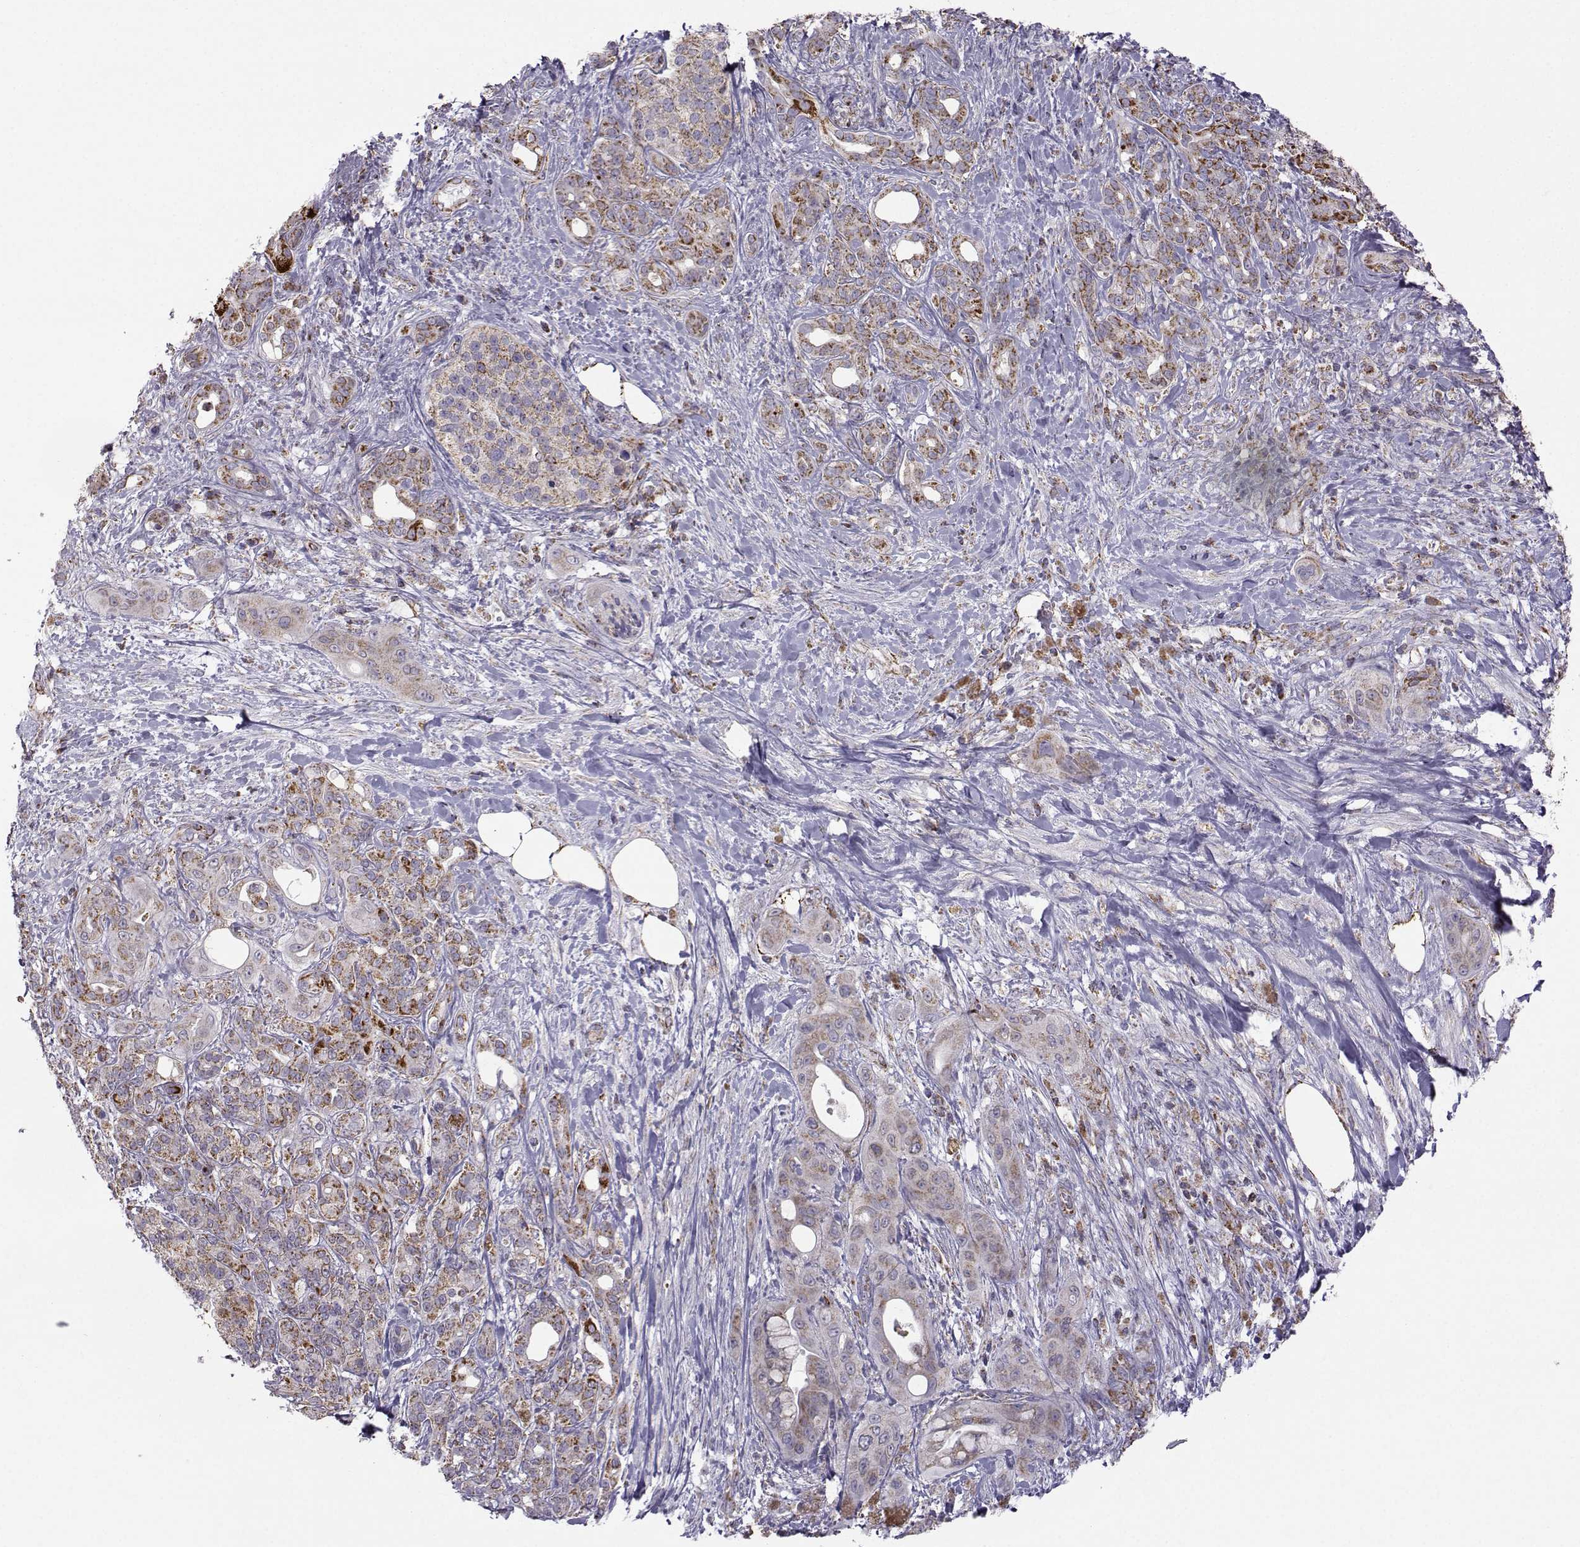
{"staining": {"intensity": "moderate", "quantity": ">75%", "location": "cytoplasmic/membranous"}, "tissue": "pancreatic cancer", "cell_type": "Tumor cells", "image_type": "cancer", "snomed": [{"axis": "morphology", "description": "Adenocarcinoma, NOS"}, {"axis": "topography", "description": "Pancreas"}], "caption": "A medium amount of moderate cytoplasmic/membranous positivity is present in about >75% of tumor cells in pancreatic cancer (adenocarcinoma) tissue. The staining was performed using DAB to visualize the protein expression in brown, while the nuclei were stained in blue with hematoxylin (Magnification: 20x).", "gene": "NECAB3", "patient": {"sex": "male", "age": 71}}